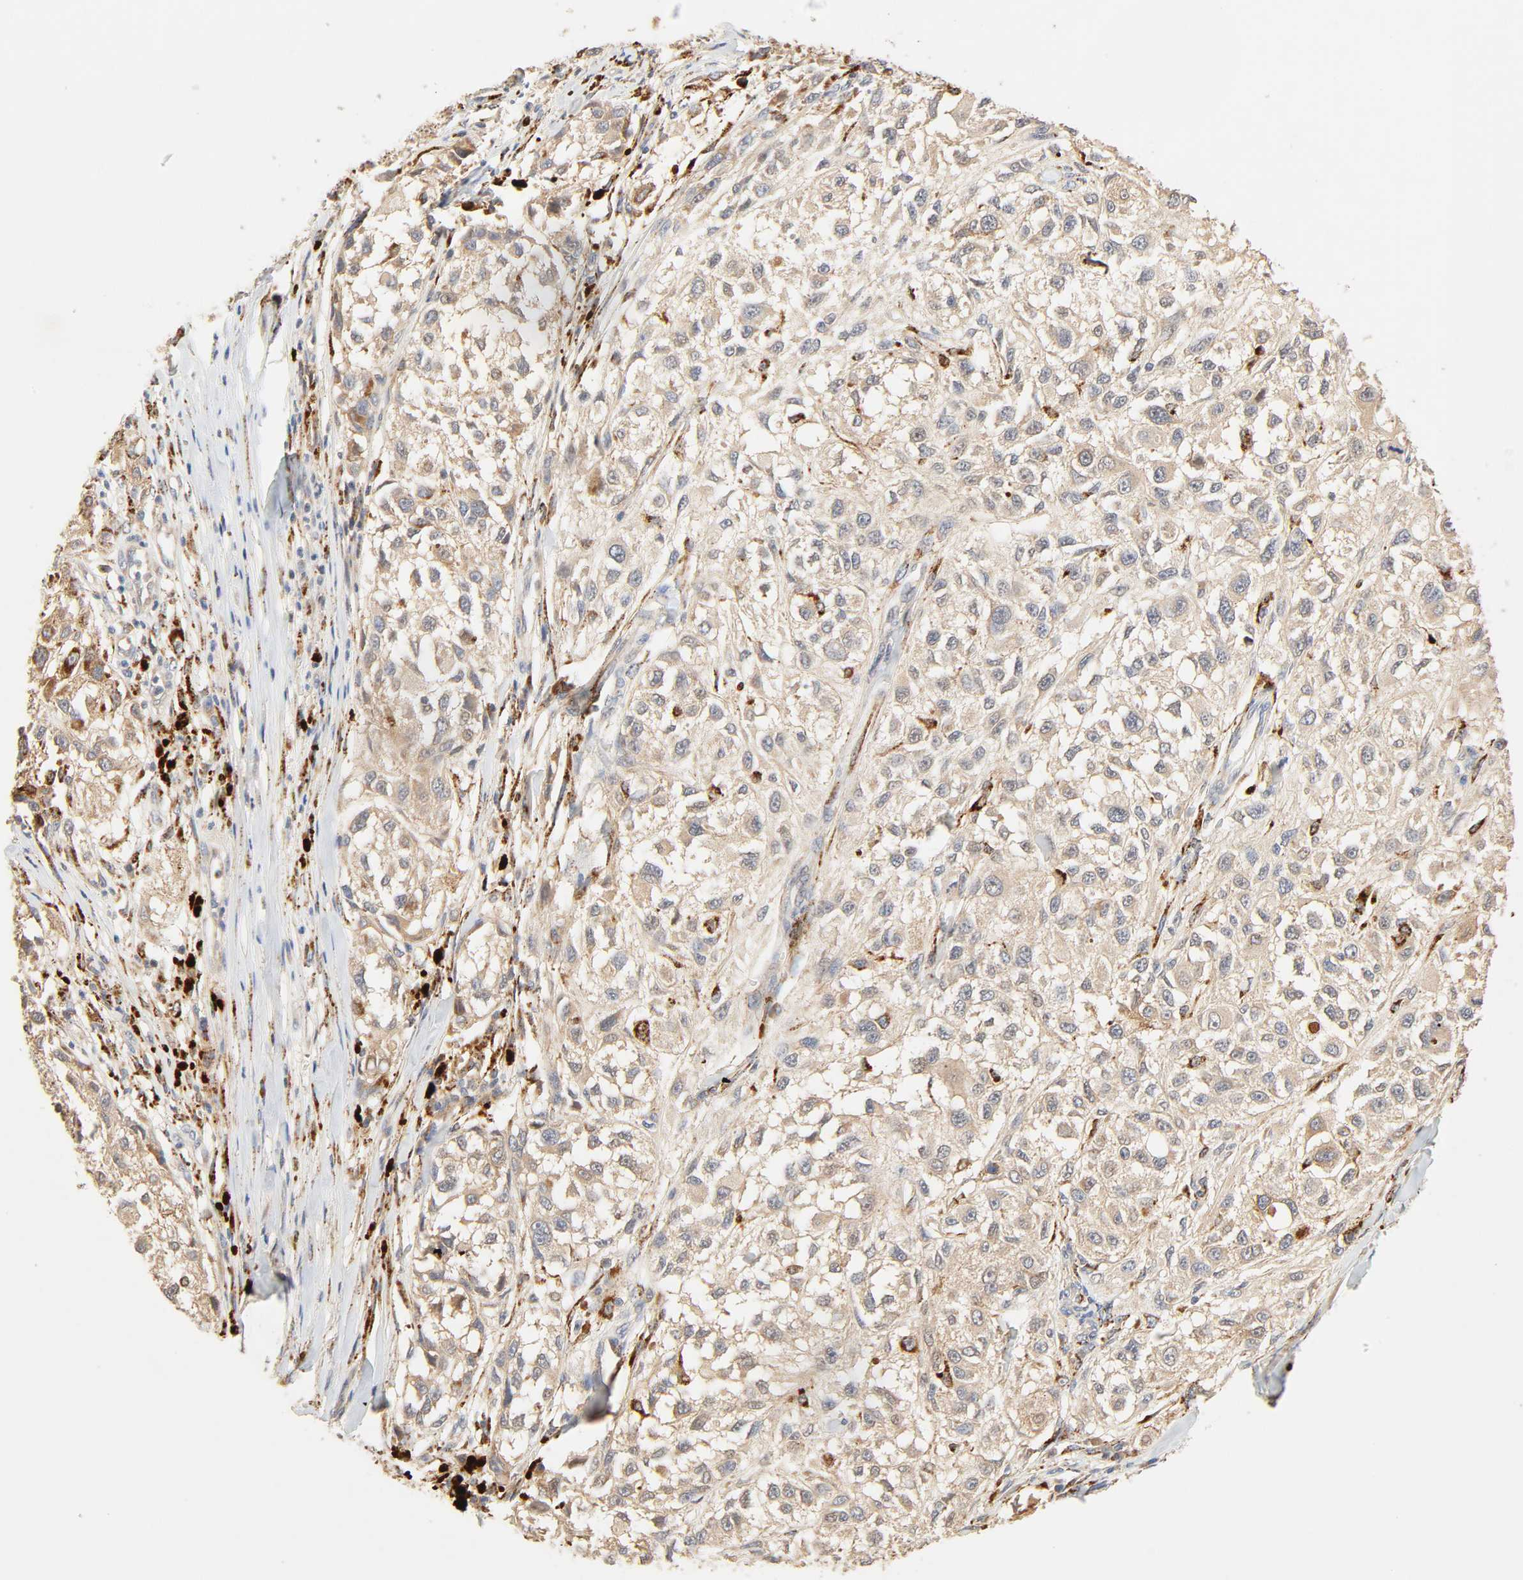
{"staining": {"intensity": "weak", "quantity": ">75%", "location": "cytoplasmic/membranous"}, "tissue": "melanoma", "cell_type": "Tumor cells", "image_type": "cancer", "snomed": [{"axis": "morphology", "description": "Necrosis, NOS"}, {"axis": "morphology", "description": "Malignant melanoma, NOS"}, {"axis": "topography", "description": "Skin"}], "caption": "Immunohistochemical staining of human malignant melanoma reveals weak cytoplasmic/membranous protein expression in approximately >75% of tumor cells. The staining is performed using DAB (3,3'-diaminobenzidine) brown chromogen to label protein expression. The nuclei are counter-stained blue using hematoxylin.", "gene": "MAPK6", "patient": {"sex": "female", "age": 87}}